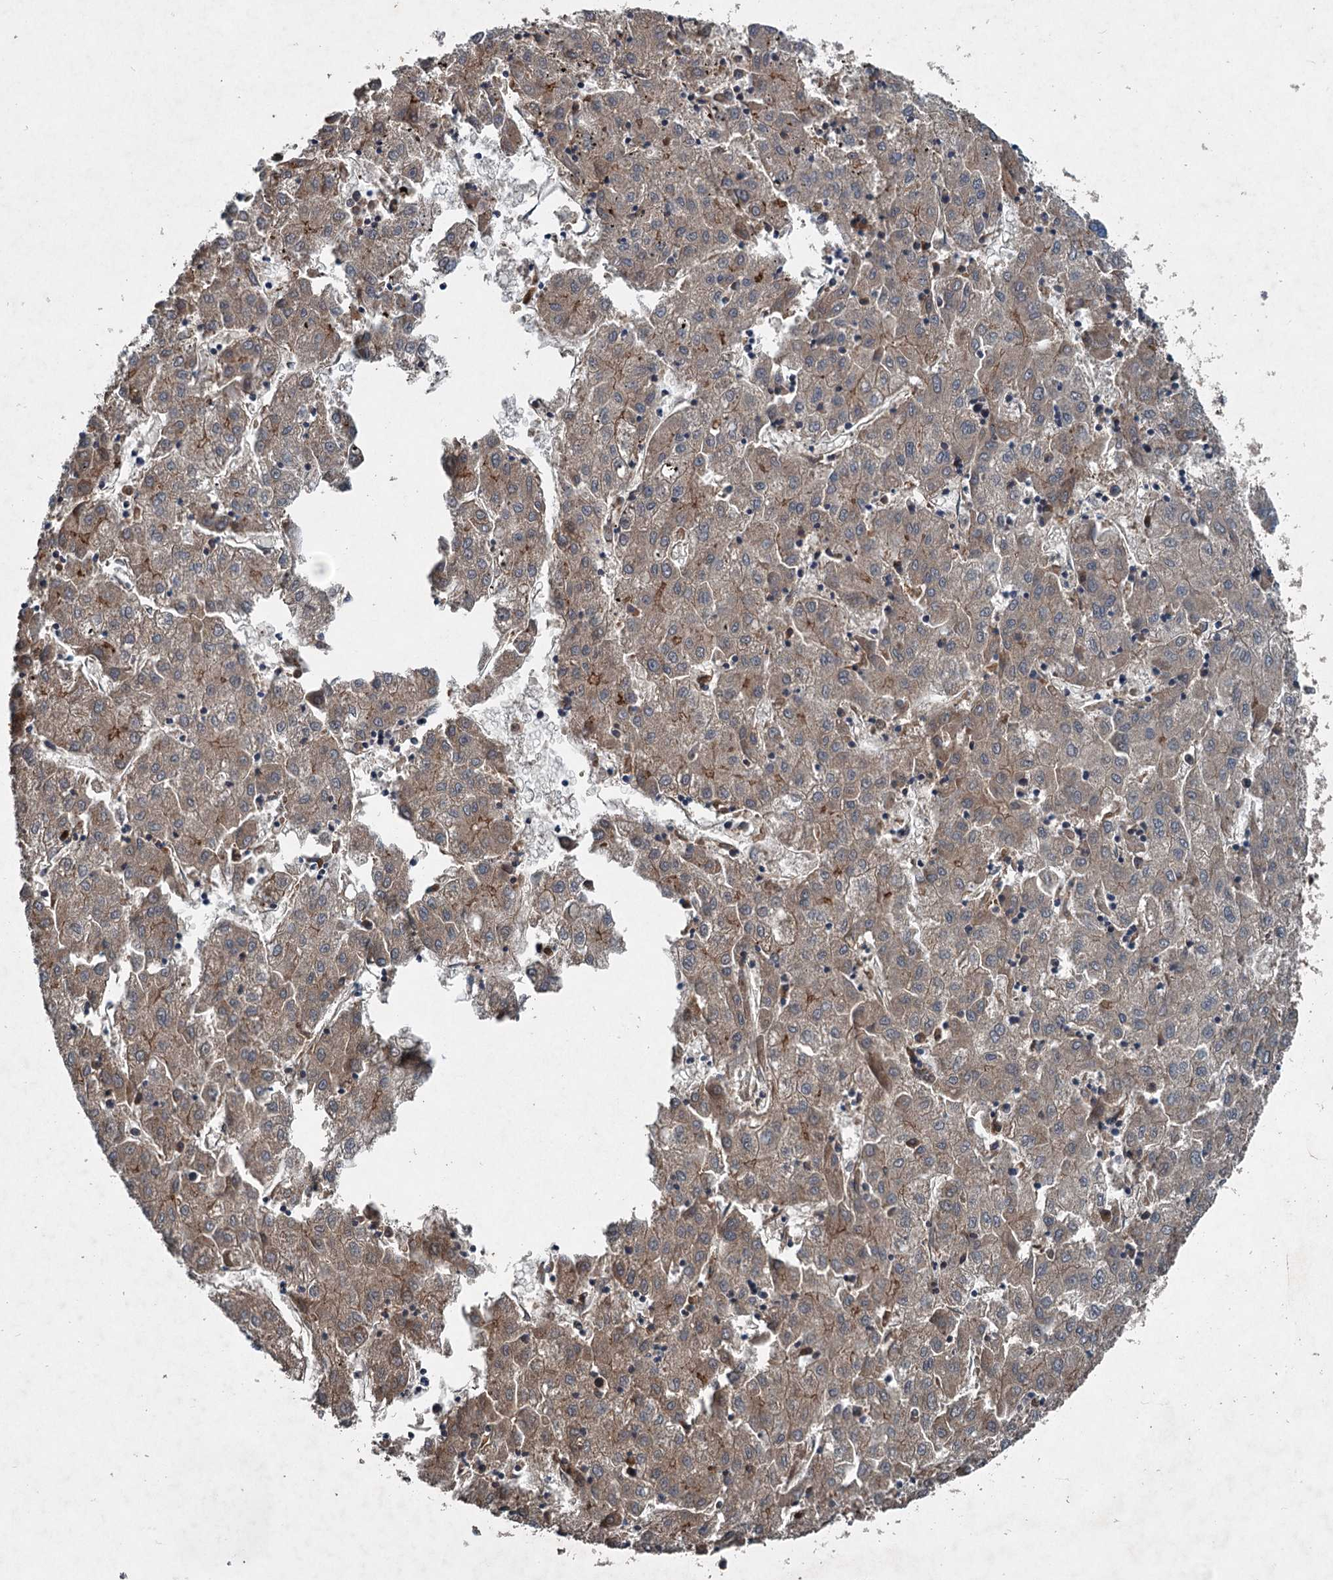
{"staining": {"intensity": "weak", "quantity": ">75%", "location": "cytoplasmic/membranous"}, "tissue": "liver cancer", "cell_type": "Tumor cells", "image_type": "cancer", "snomed": [{"axis": "morphology", "description": "Carcinoma, Hepatocellular, NOS"}, {"axis": "topography", "description": "Liver"}], "caption": "Immunohistochemistry (IHC) of human liver cancer (hepatocellular carcinoma) exhibits low levels of weak cytoplasmic/membranous expression in about >75% of tumor cells.", "gene": "TAPBPL", "patient": {"sex": "male", "age": 72}}